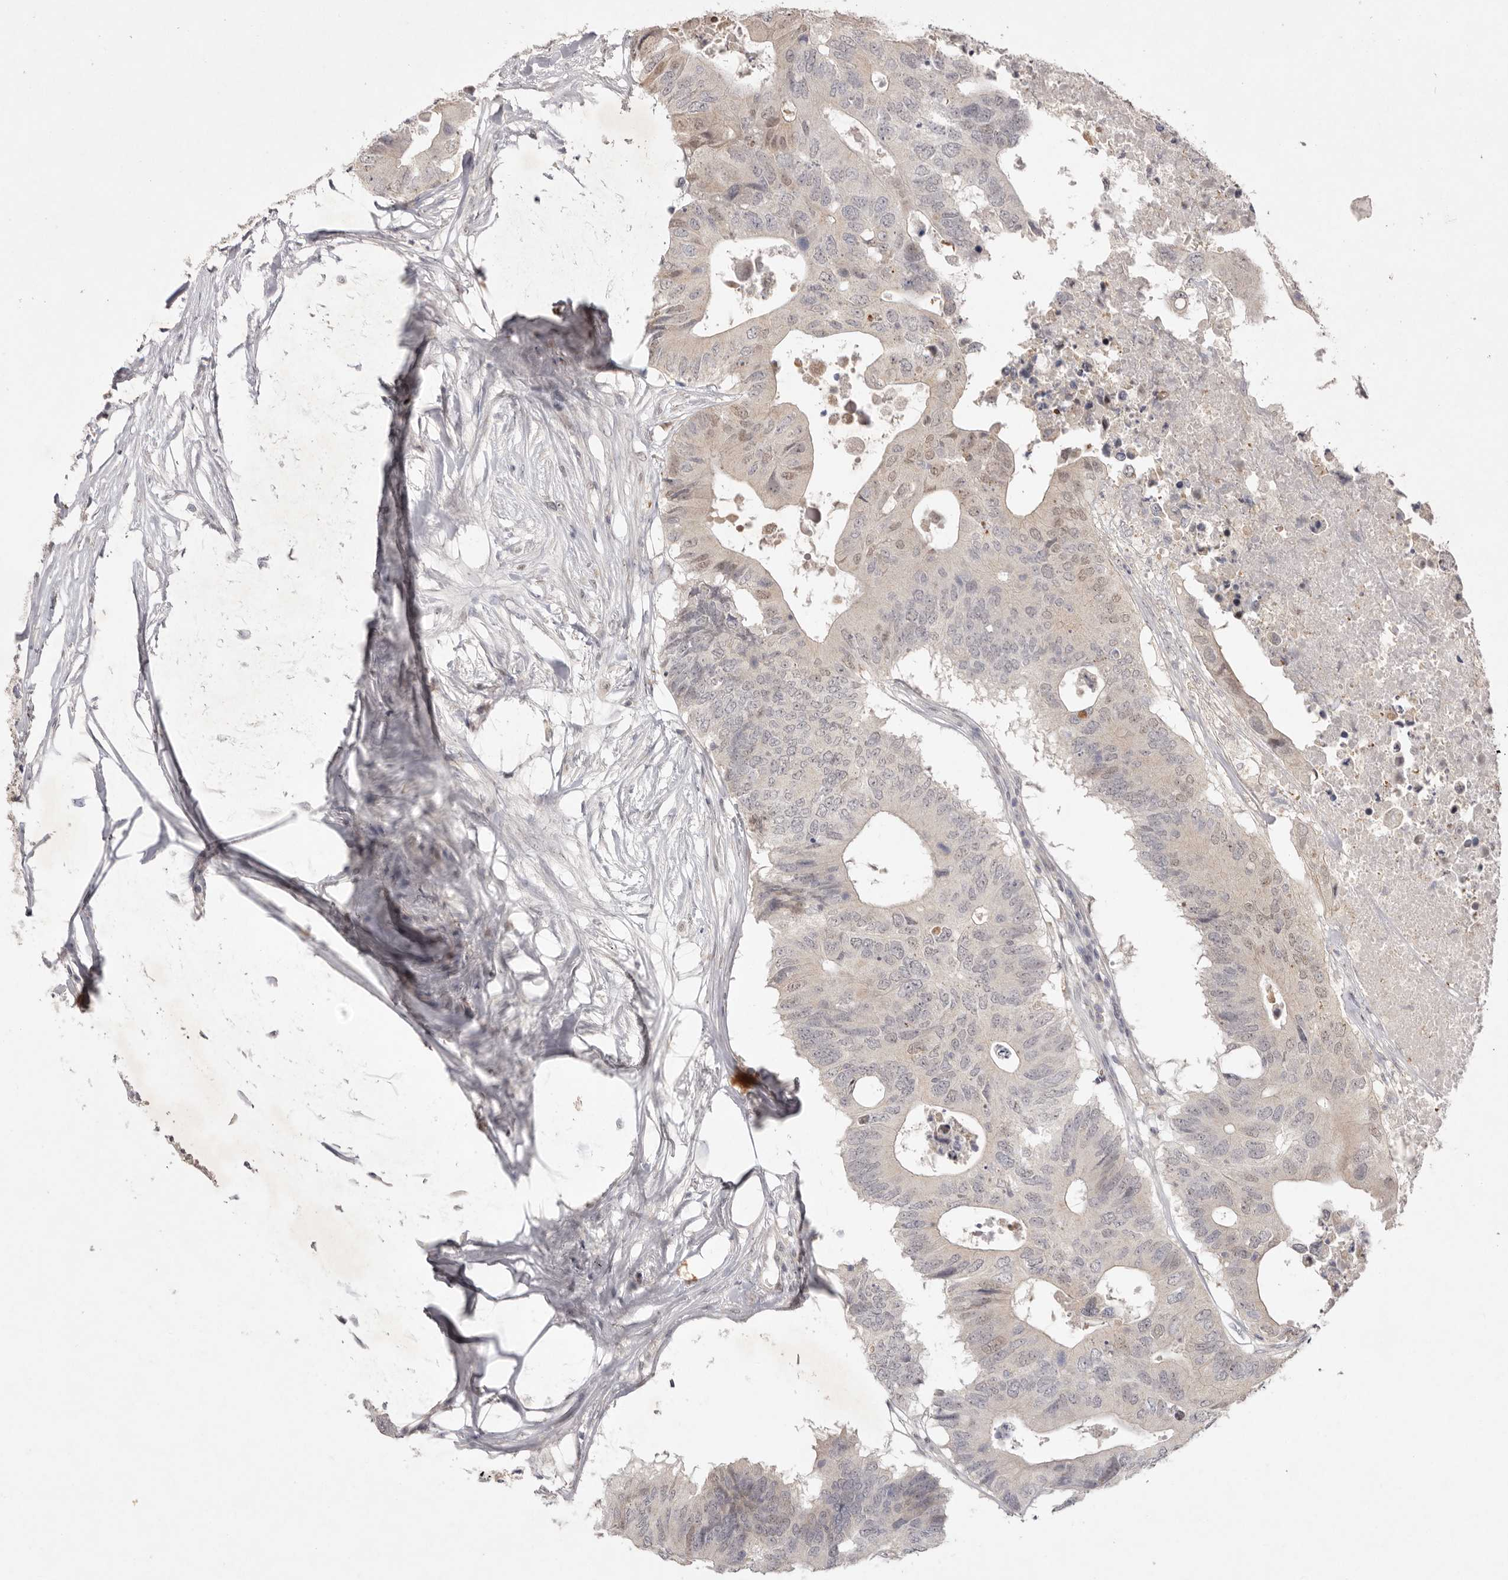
{"staining": {"intensity": "weak", "quantity": "<25%", "location": "cytoplasmic/membranous,nuclear"}, "tissue": "colorectal cancer", "cell_type": "Tumor cells", "image_type": "cancer", "snomed": [{"axis": "morphology", "description": "Adenocarcinoma, NOS"}, {"axis": "topography", "description": "Colon"}], "caption": "The histopathology image reveals no significant positivity in tumor cells of adenocarcinoma (colorectal). (IHC, brightfield microscopy, high magnification).", "gene": "TADA1", "patient": {"sex": "male", "age": 71}}